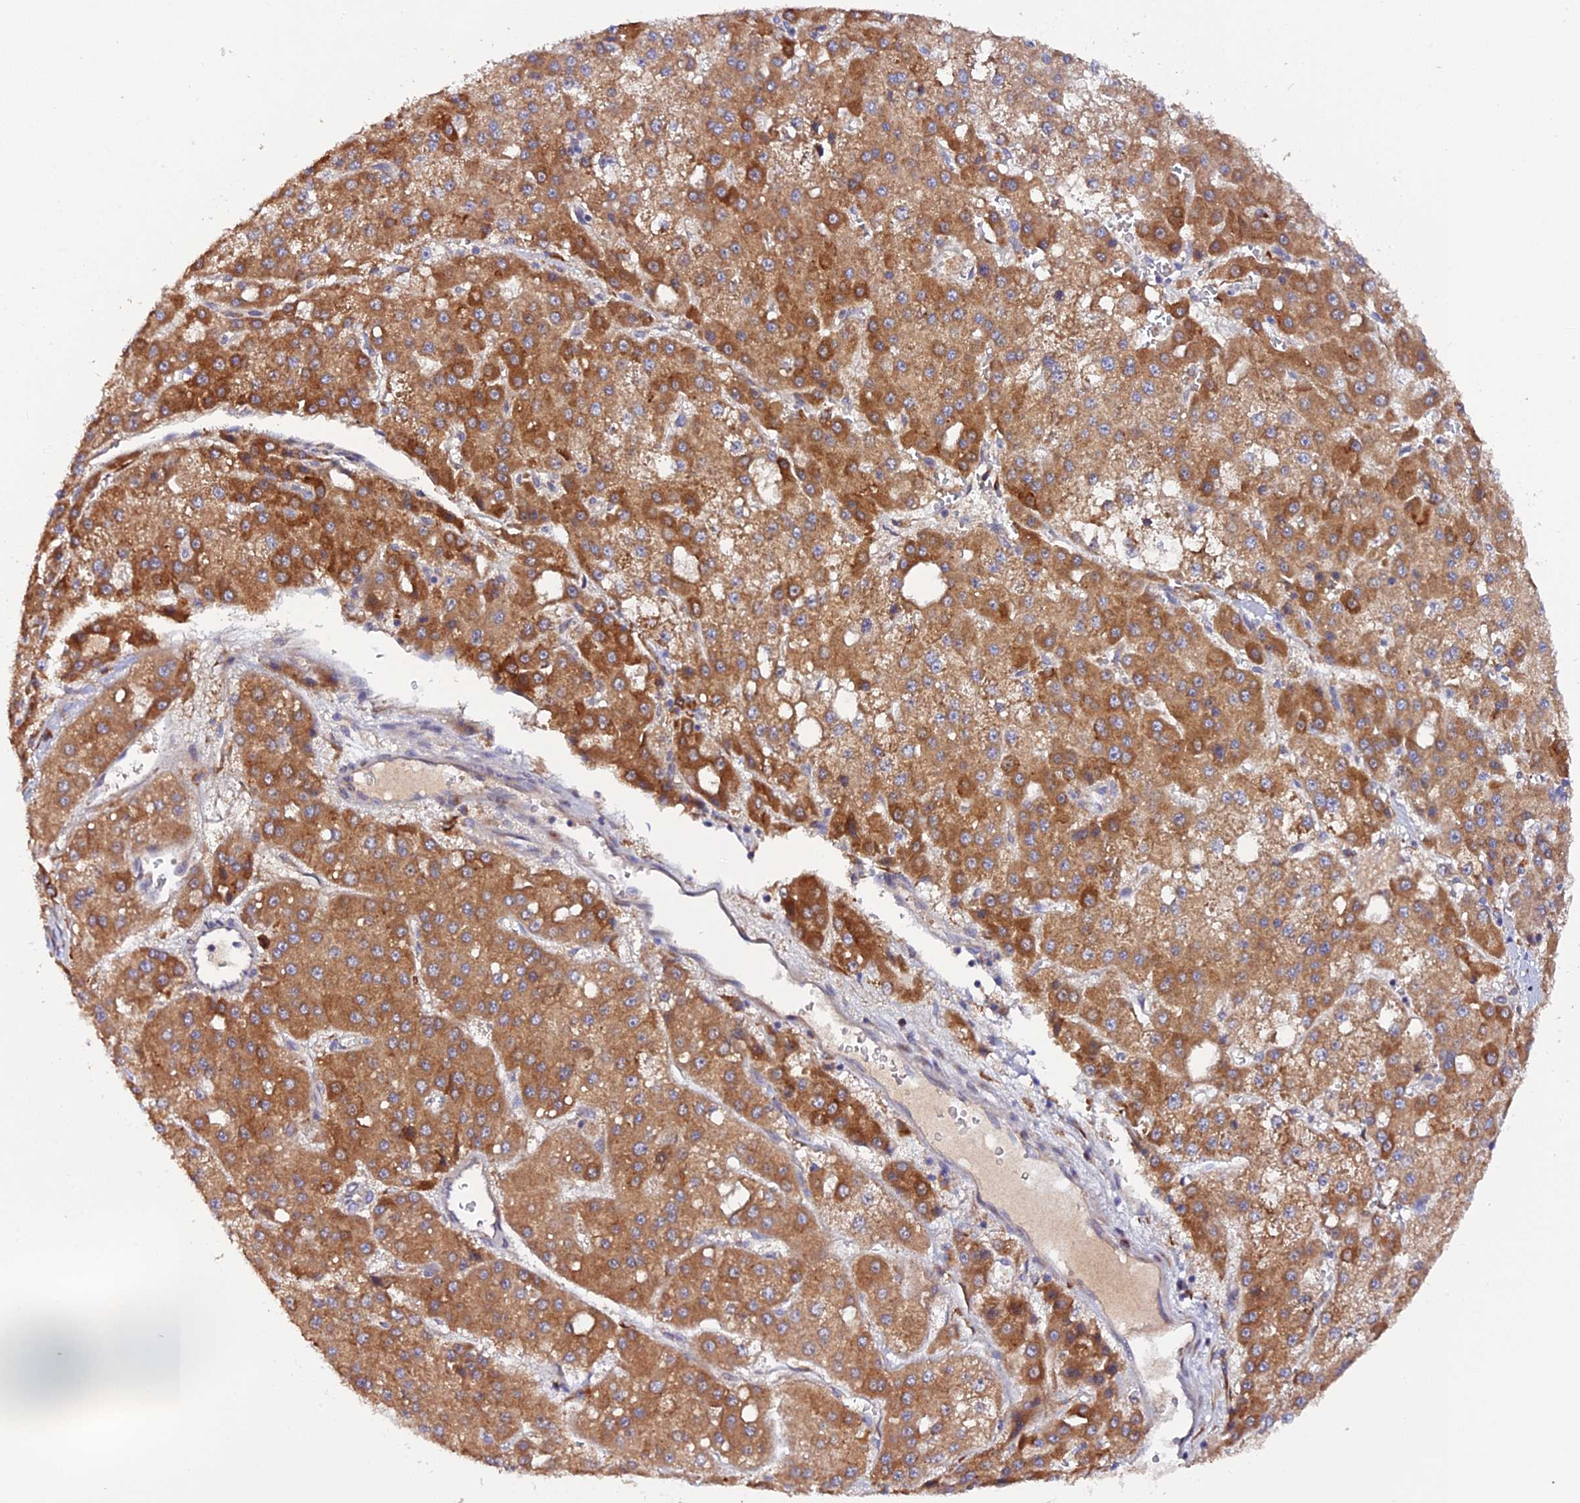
{"staining": {"intensity": "moderate", "quantity": ">75%", "location": "cytoplasmic/membranous"}, "tissue": "liver cancer", "cell_type": "Tumor cells", "image_type": "cancer", "snomed": [{"axis": "morphology", "description": "Carcinoma, Hepatocellular, NOS"}, {"axis": "topography", "description": "Liver"}], "caption": "Protein staining demonstrates moderate cytoplasmic/membranous staining in approximately >75% of tumor cells in liver hepatocellular carcinoma.", "gene": "P3H3", "patient": {"sex": "male", "age": 47}}